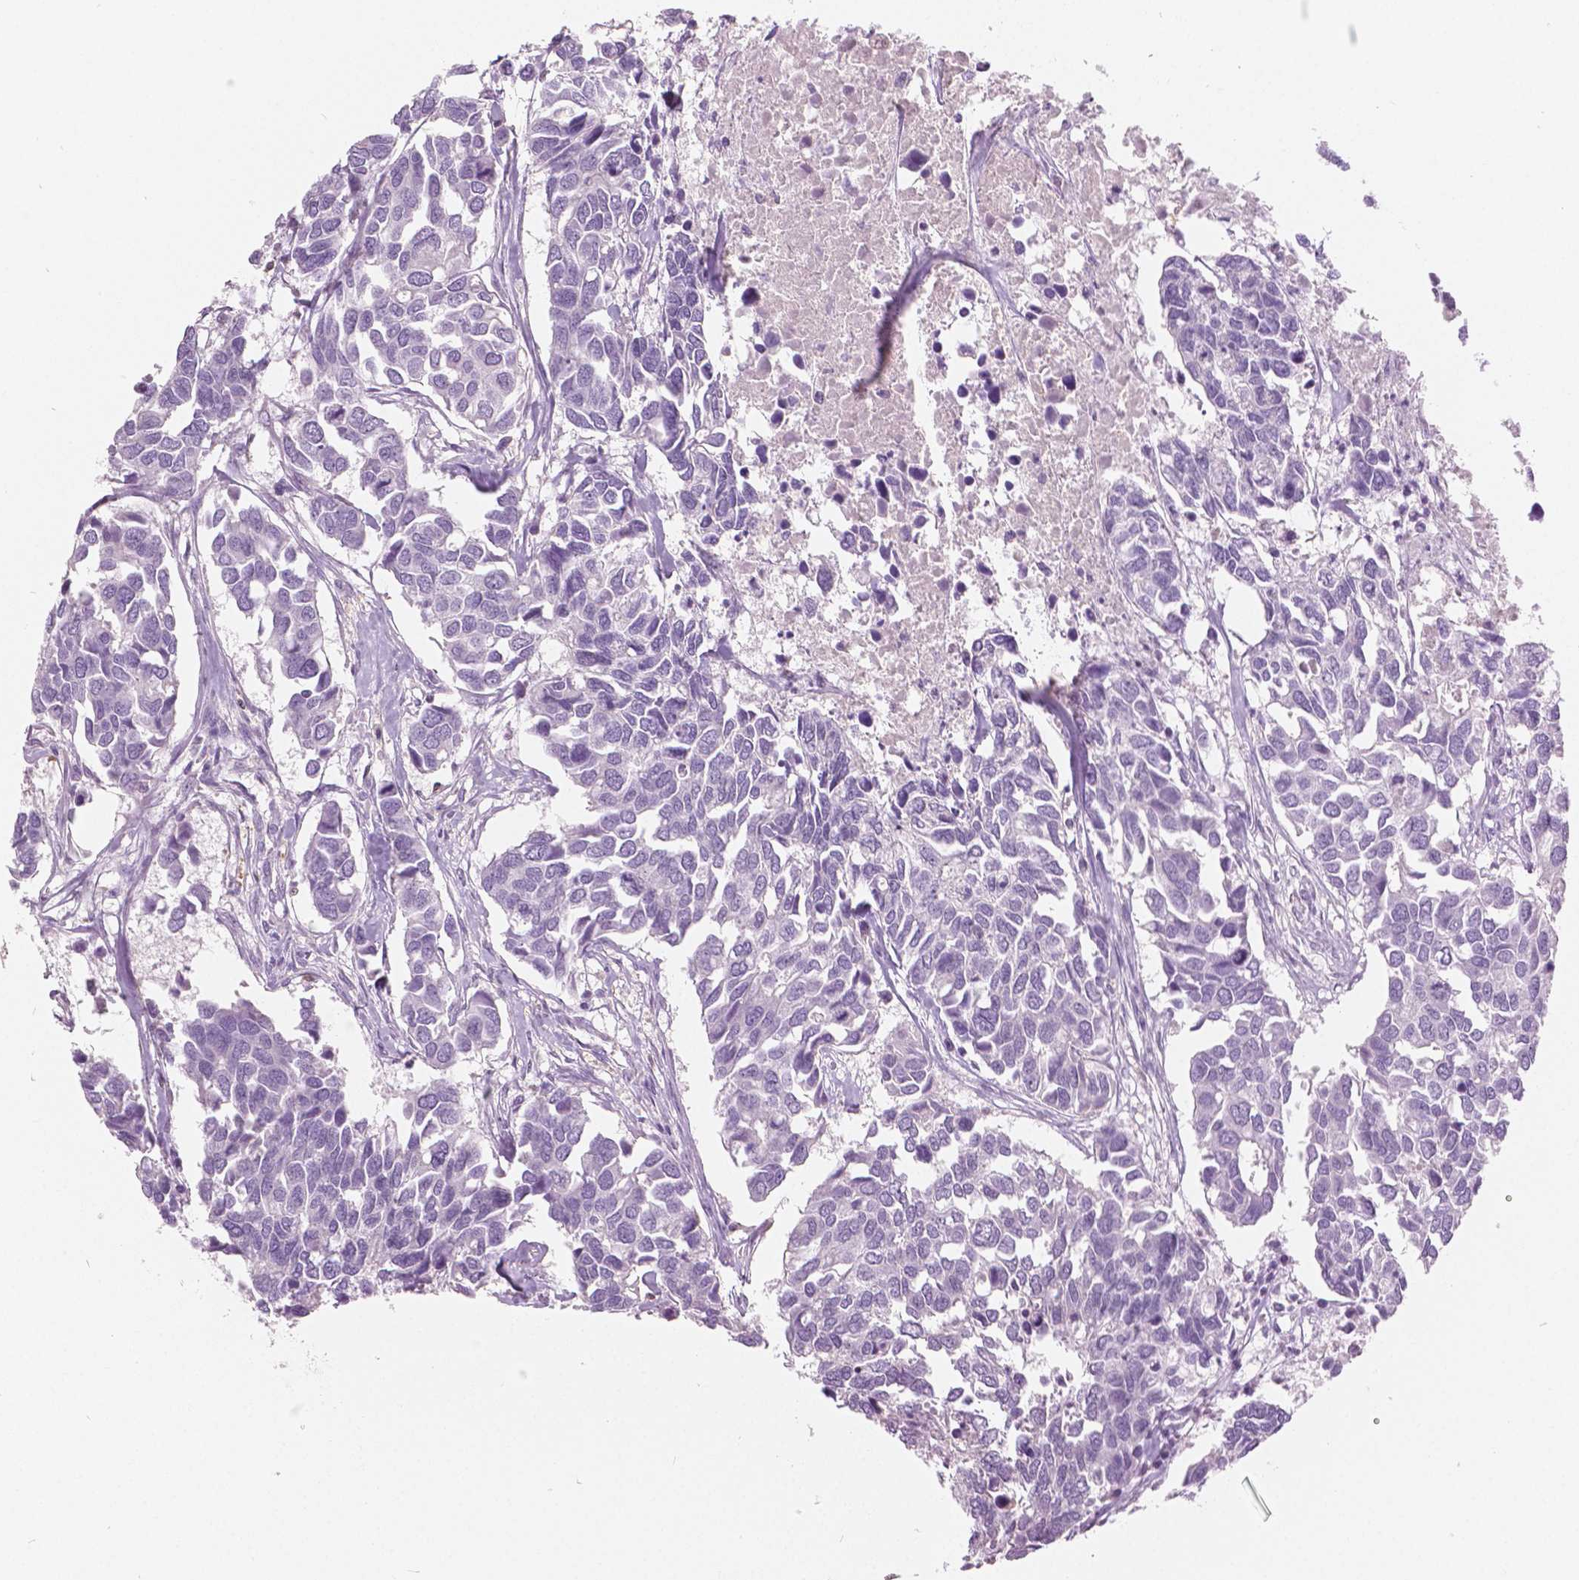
{"staining": {"intensity": "negative", "quantity": "none", "location": "none"}, "tissue": "breast cancer", "cell_type": "Tumor cells", "image_type": "cancer", "snomed": [{"axis": "morphology", "description": "Duct carcinoma"}, {"axis": "topography", "description": "Breast"}], "caption": "Immunohistochemistry histopathology image of breast infiltrating ductal carcinoma stained for a protein (brown), which demonstrates no staining in tumor cells. (Brightfield microscopy of DAB immunohistochemistry at high magnification).", "gene": "GALM", "patient": {"sex": "female", "age": 83}}